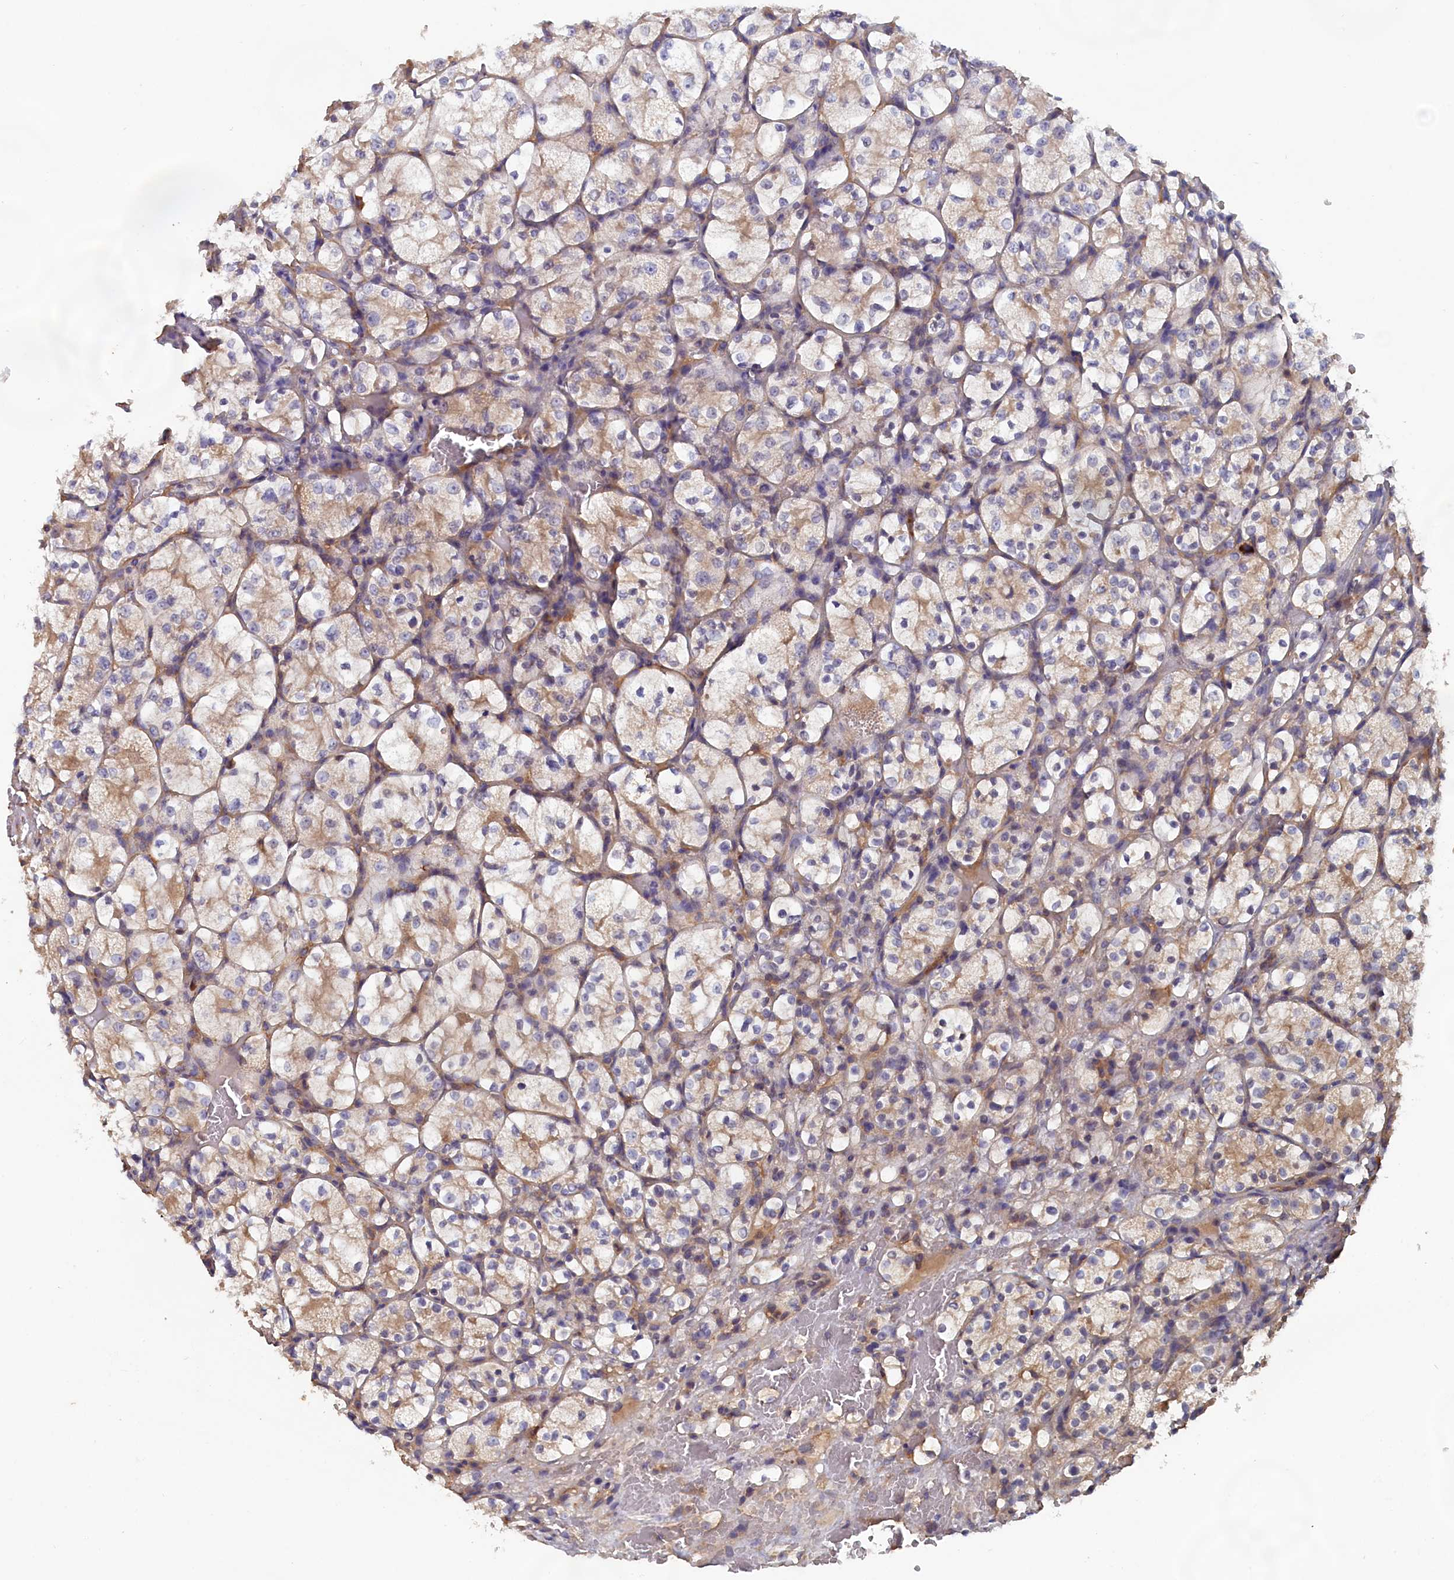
{"staining": {"intensity": "moderate", "quantity": "25%-75%", "location": "cytoplasmic/membranous"}, "tissue": "renal cancer", "cell_type": "Tumor cells", "image_type": "cancer", "snomed": [{"axis": "morphology", "description": "Adenocarcinoma, NOS"}, {"axis": "topography", "description": "Kidney"}], "caption": "Human renal adenocarcinoma stained with a protein marker demonstrates moderate staining in tumor cells.", "gene": "ANKRD2", "patient": {"sex": "female", "age": 69}}